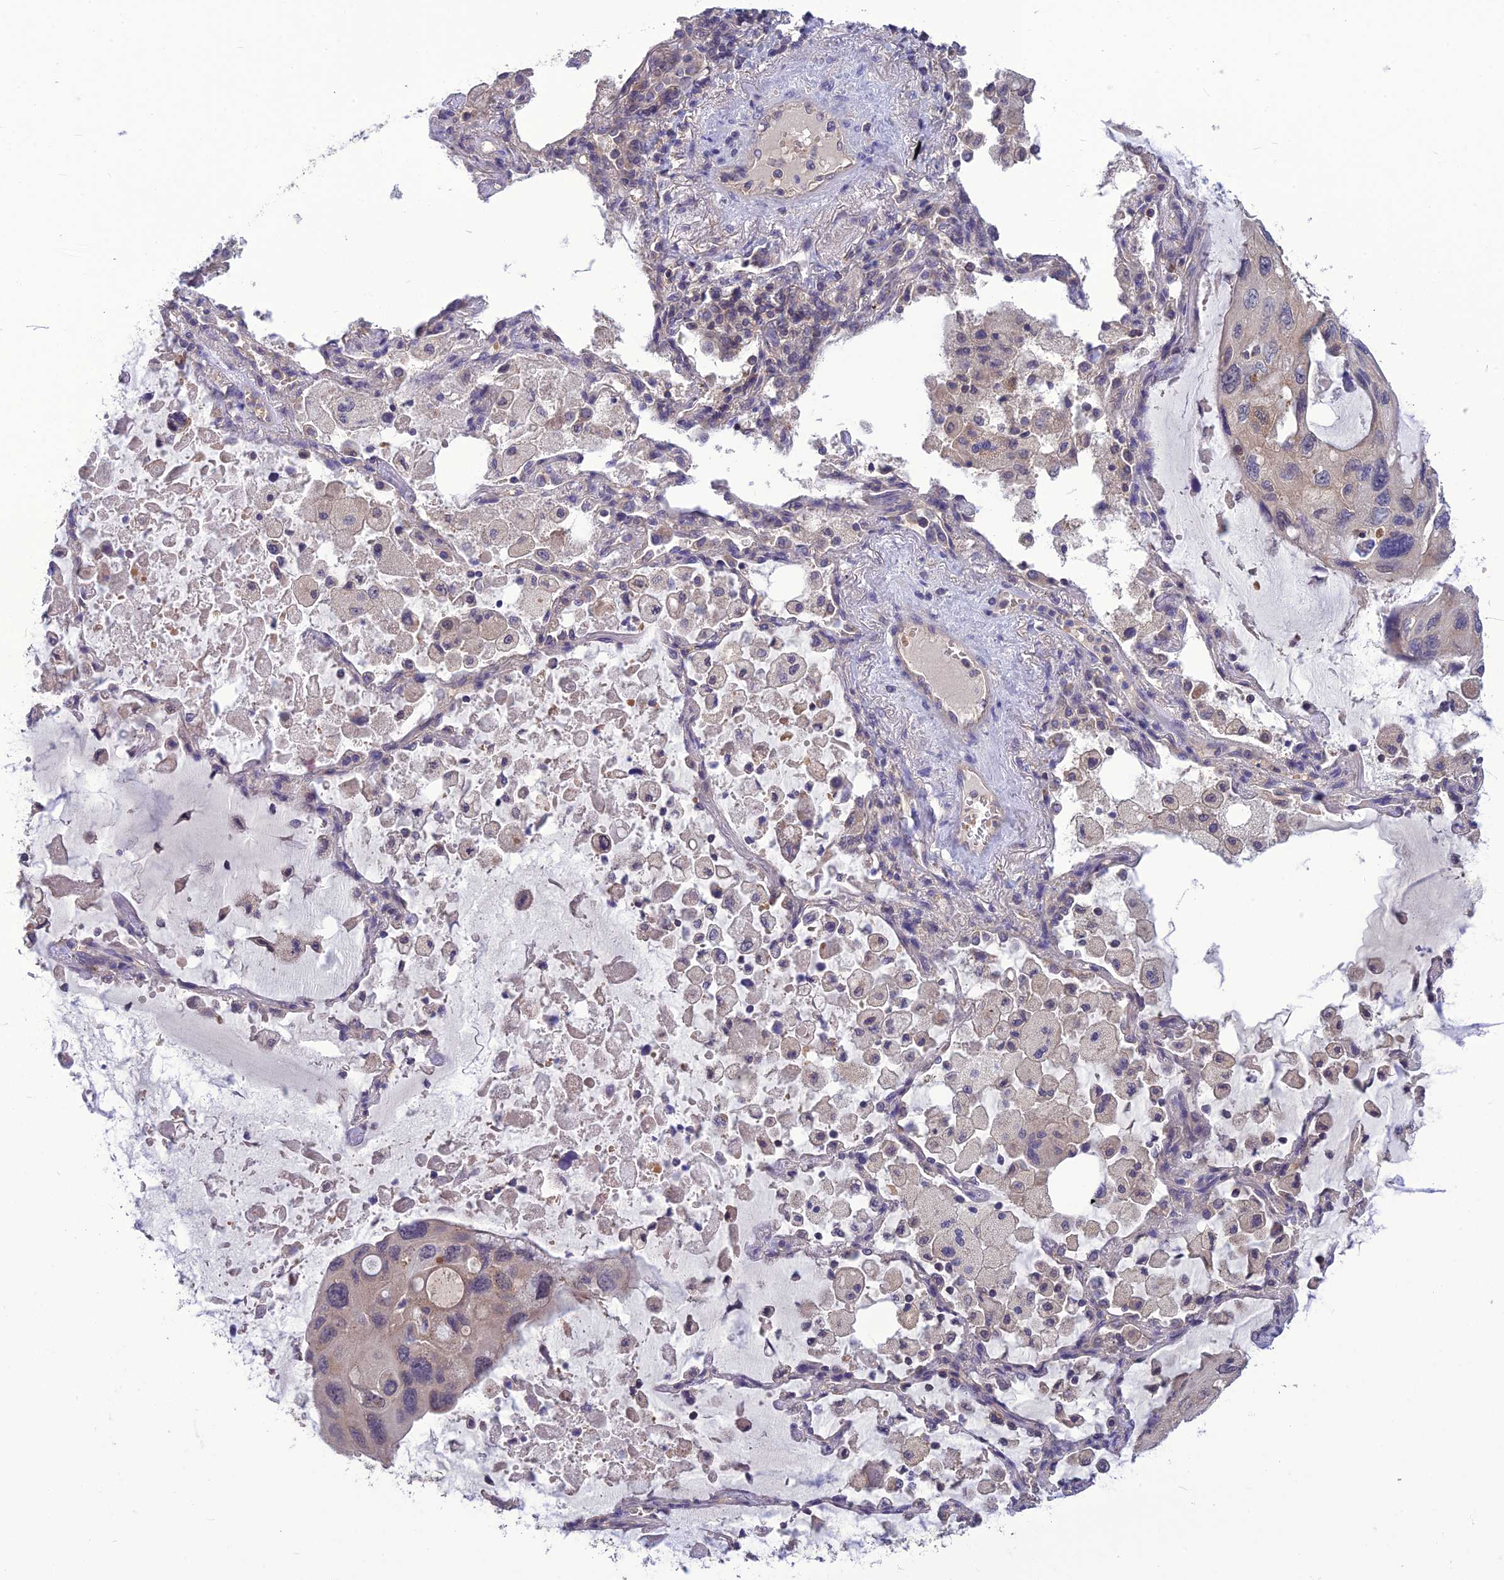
{"staining": {"intensity": "negative", "quantity": "none", "location": "none"}, "tissue": "lung cancer", "cell_type": "Tumor cells", "image_type": "cancer", "snomed": [{"axis": "morphology", "description": "Squamous cell carcinoma, NOS"}, {"axis": "topography", "description": "Lung"}], "caption": "The image demonstrates no significant expression in tumor cells of lung squamous cell carcinoma.", "gene": "PSMF1", "patient": {"sex": "female", "age": 73}}